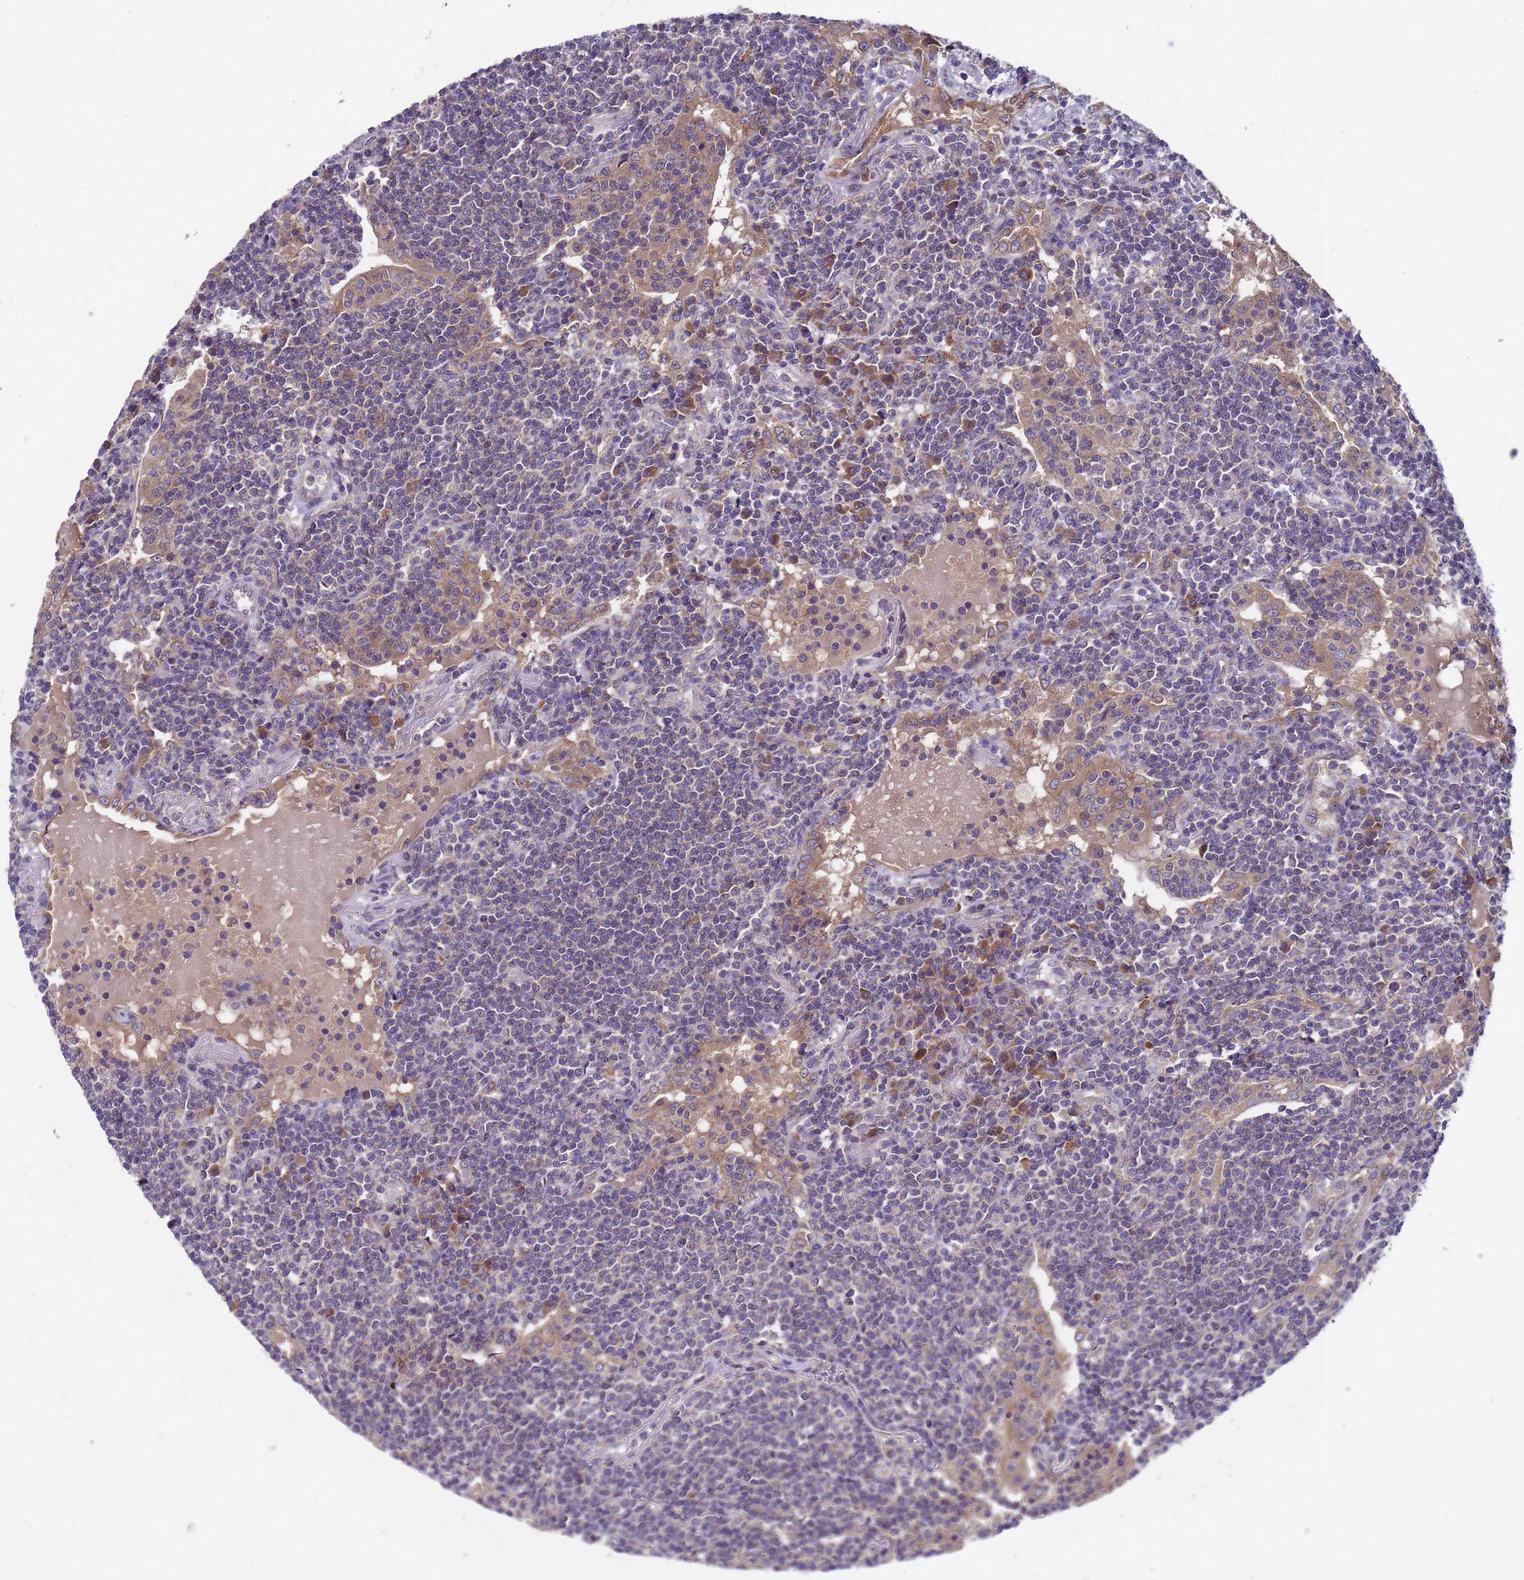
{"staining": {"intensity": "negative", "quantity": "none", "location": "none"}, "tissue": "lymphoma", "cell_type": "Tumor cells", "image_type": "cancer", "snomed": [{"axis": "morphology", "description": "Malignant lymphoma, non-Hodgkin's type, Low grade"}, {"axis": "topography", "description": "Lung"}], "caption": "The micrograph exhibits no significant positivity in tumor cells of lymphoma.", "gene": "DCAF12L2", "patient": {"sex": "female", "age": 71}}